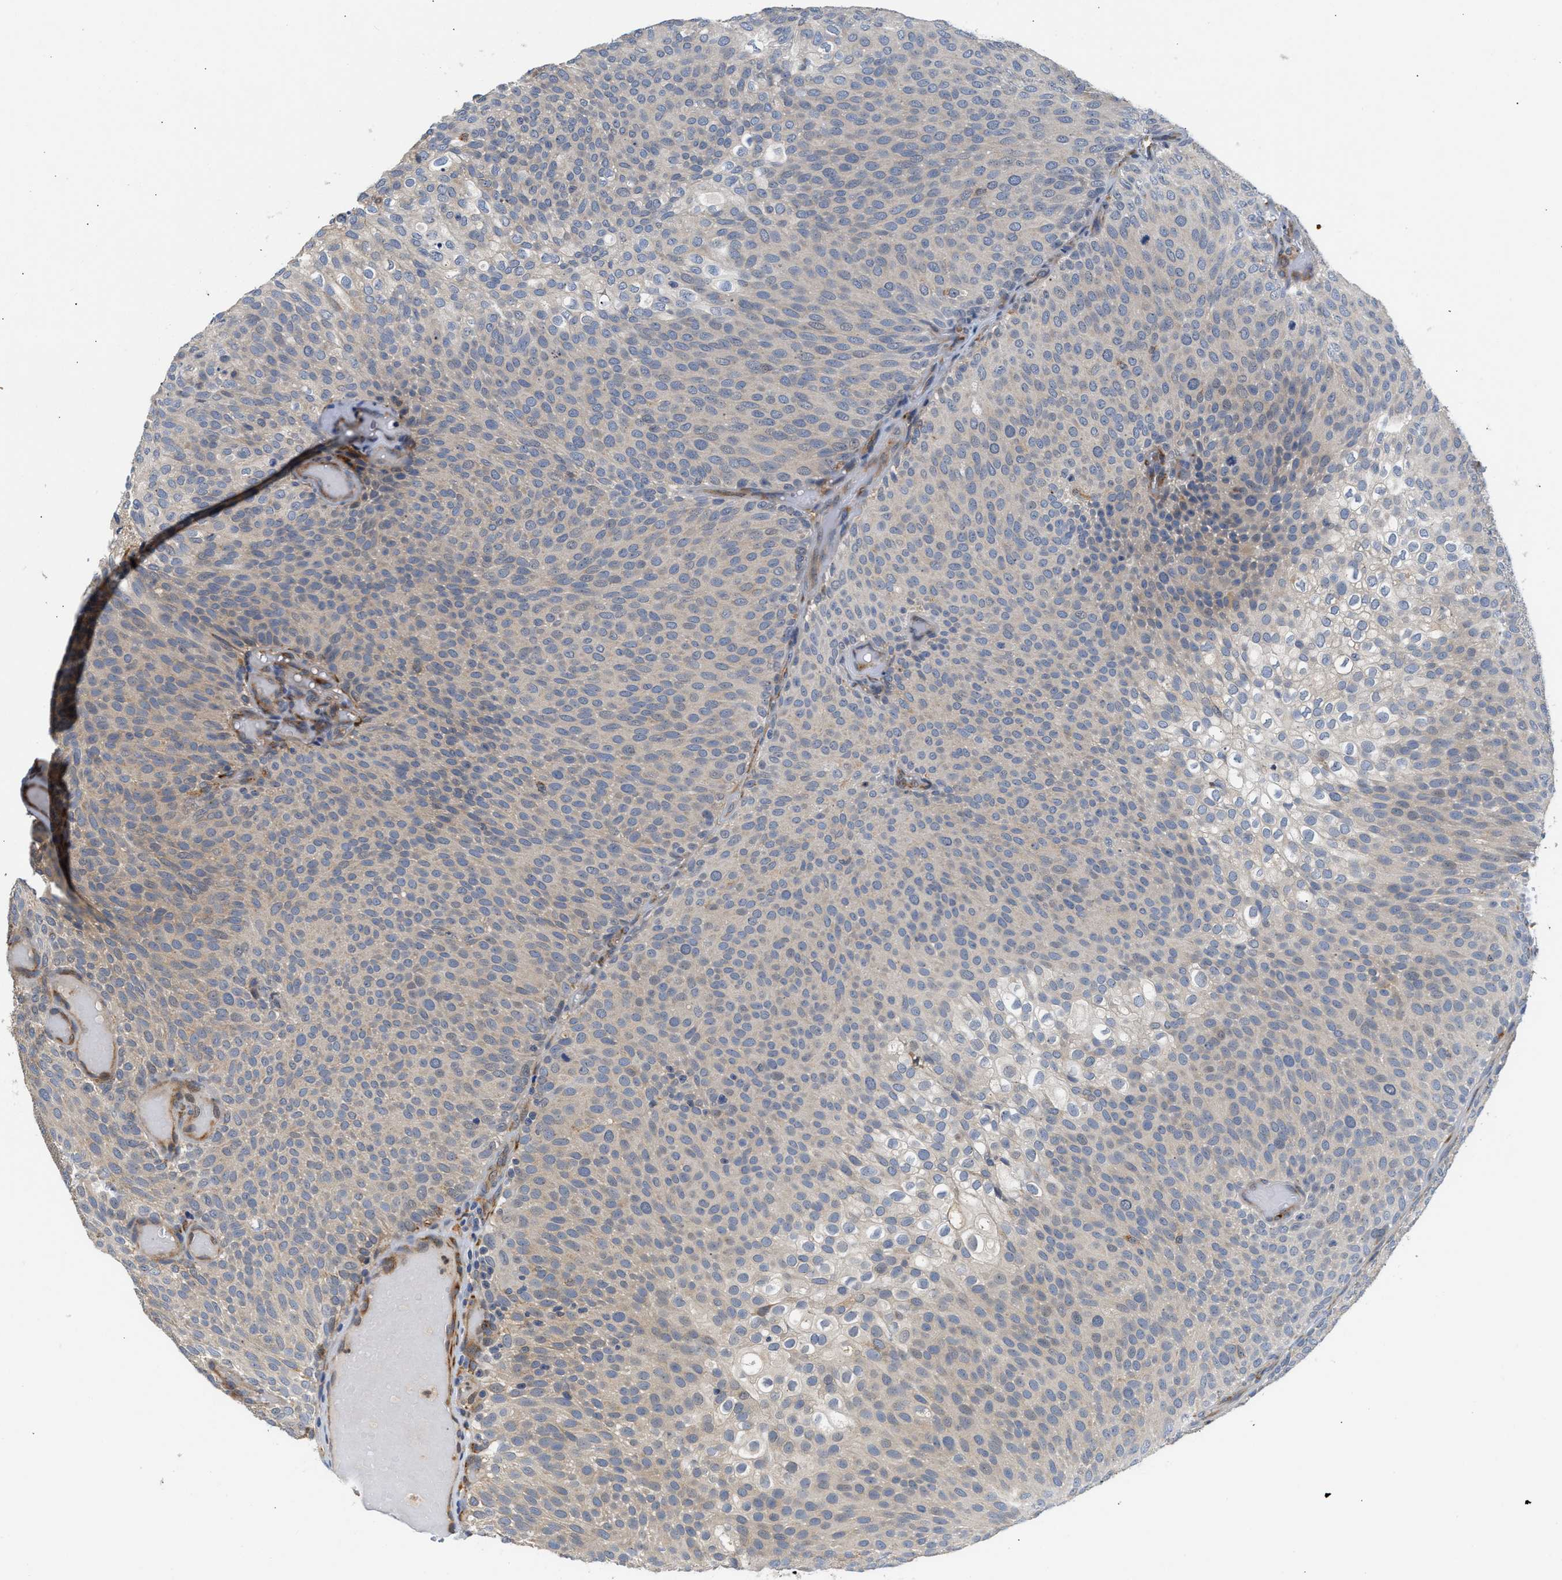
{"staining": {"intensity": "negative", "quantity": "none", "location": "none"}, "tissue": "urothelial cancer", "cell_type": "Tumor cells", "image_type": "cancer", "snomed": [{"axis": "morphology", "description": "Urothelial carcinoma, Low grade"}, {"axis": "topography", "description": "Urinary bladder"}], "caption": "DAB immunohistochemical staining of urothelial carcinoma (low-grade) displays no significant expression in tumor cells.", "gene": "PPM1L", "patient": {"sex": "male", "age": 78}}